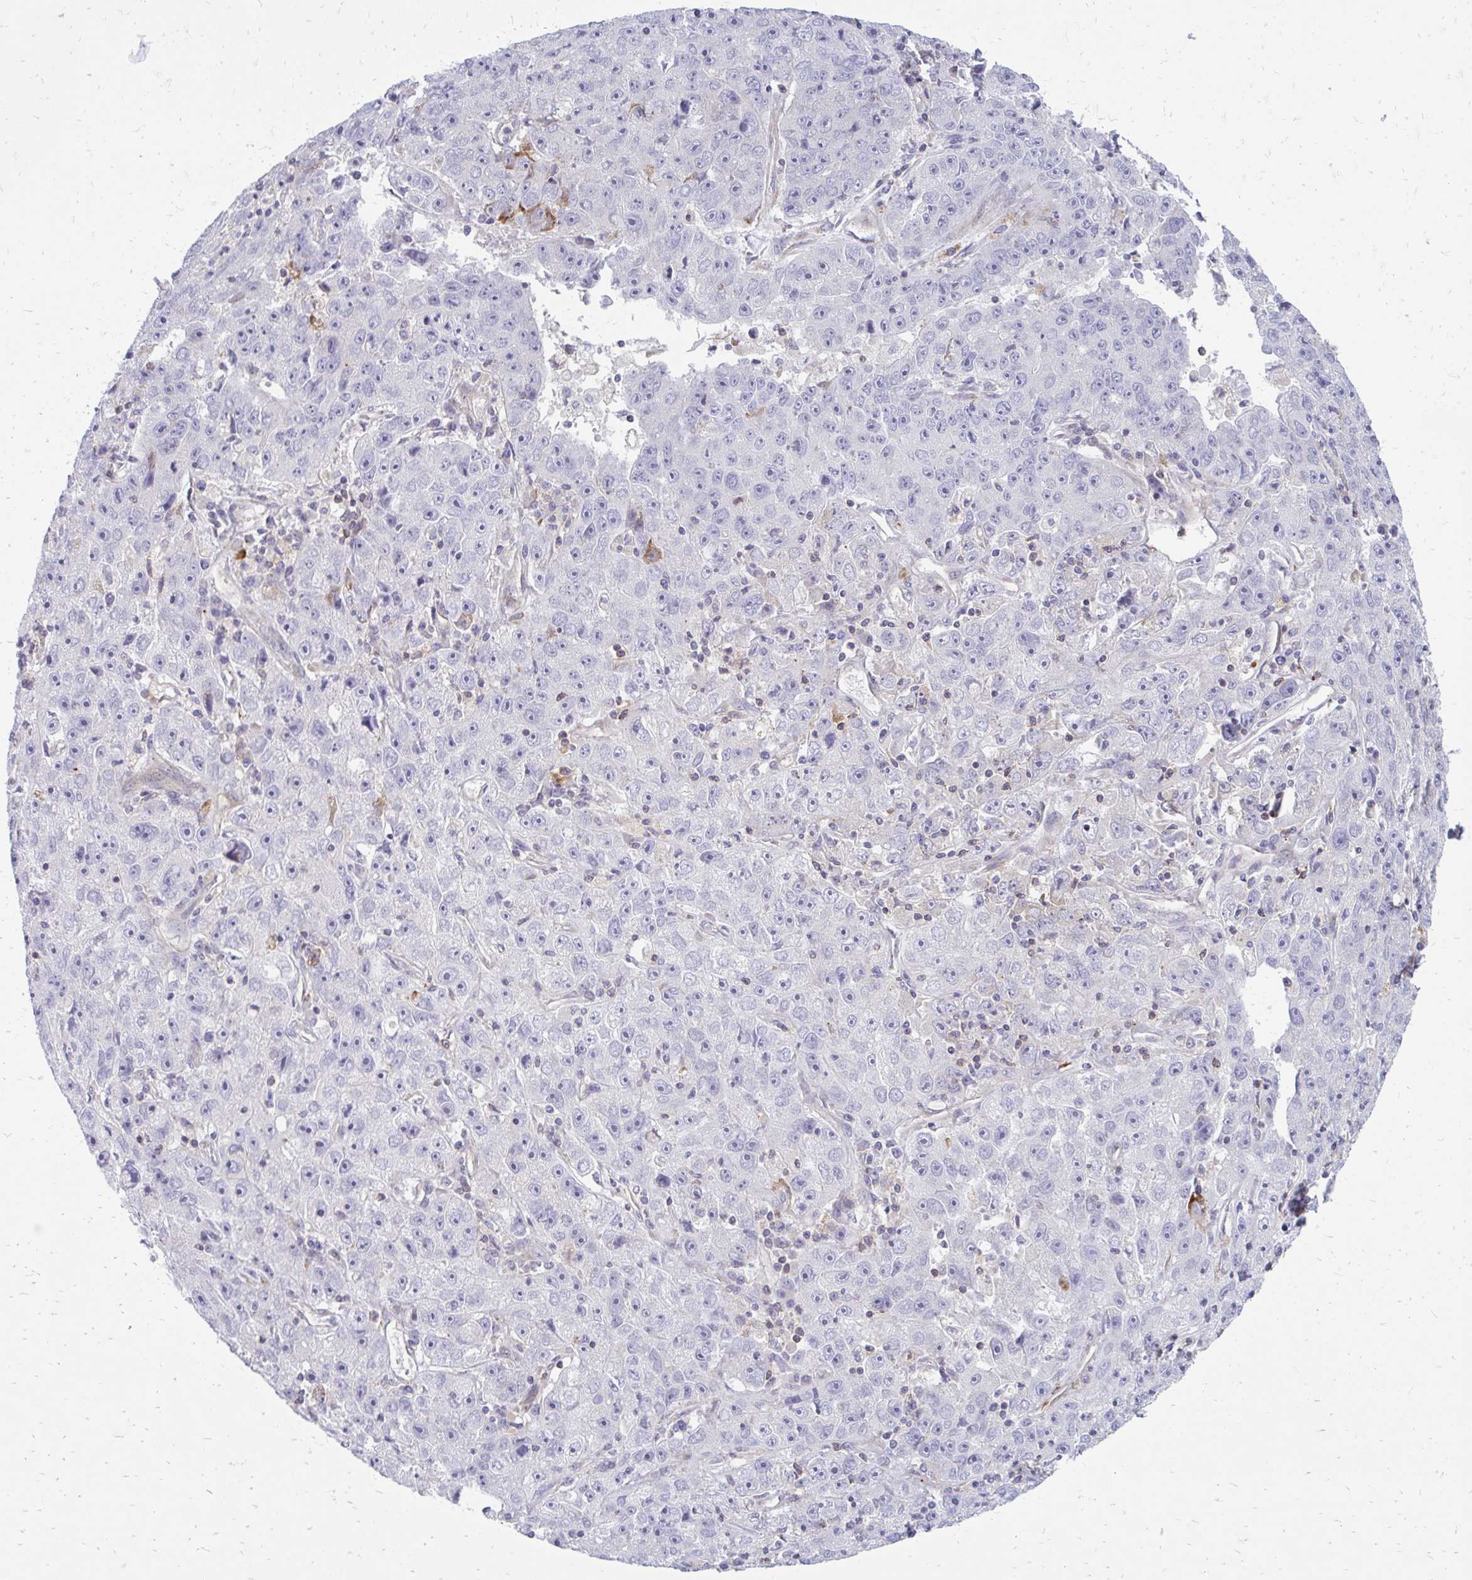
{"staining": {"intensity": "negative", "quantity": "none", "location": "none"}, "tissue": "lung cancer", "cell_type": "Tumor cells", "image_type": "cancer", "snomed": [{"axis": "morphology", "description": "Normal morphology"}, {"axis": "morphology", "description": "Adenocarcinoma, NOS"}, {"axis": "topography", "description": "Lymph node"}, {"axis": "topography", "description": "Lung"}], "caption": "Protein analysis of adenocarcinoma (lung) reveals no significant expression in tumor cells.", "gene": "ASAP1", "patient": {"sex": "female", "age": 57}}